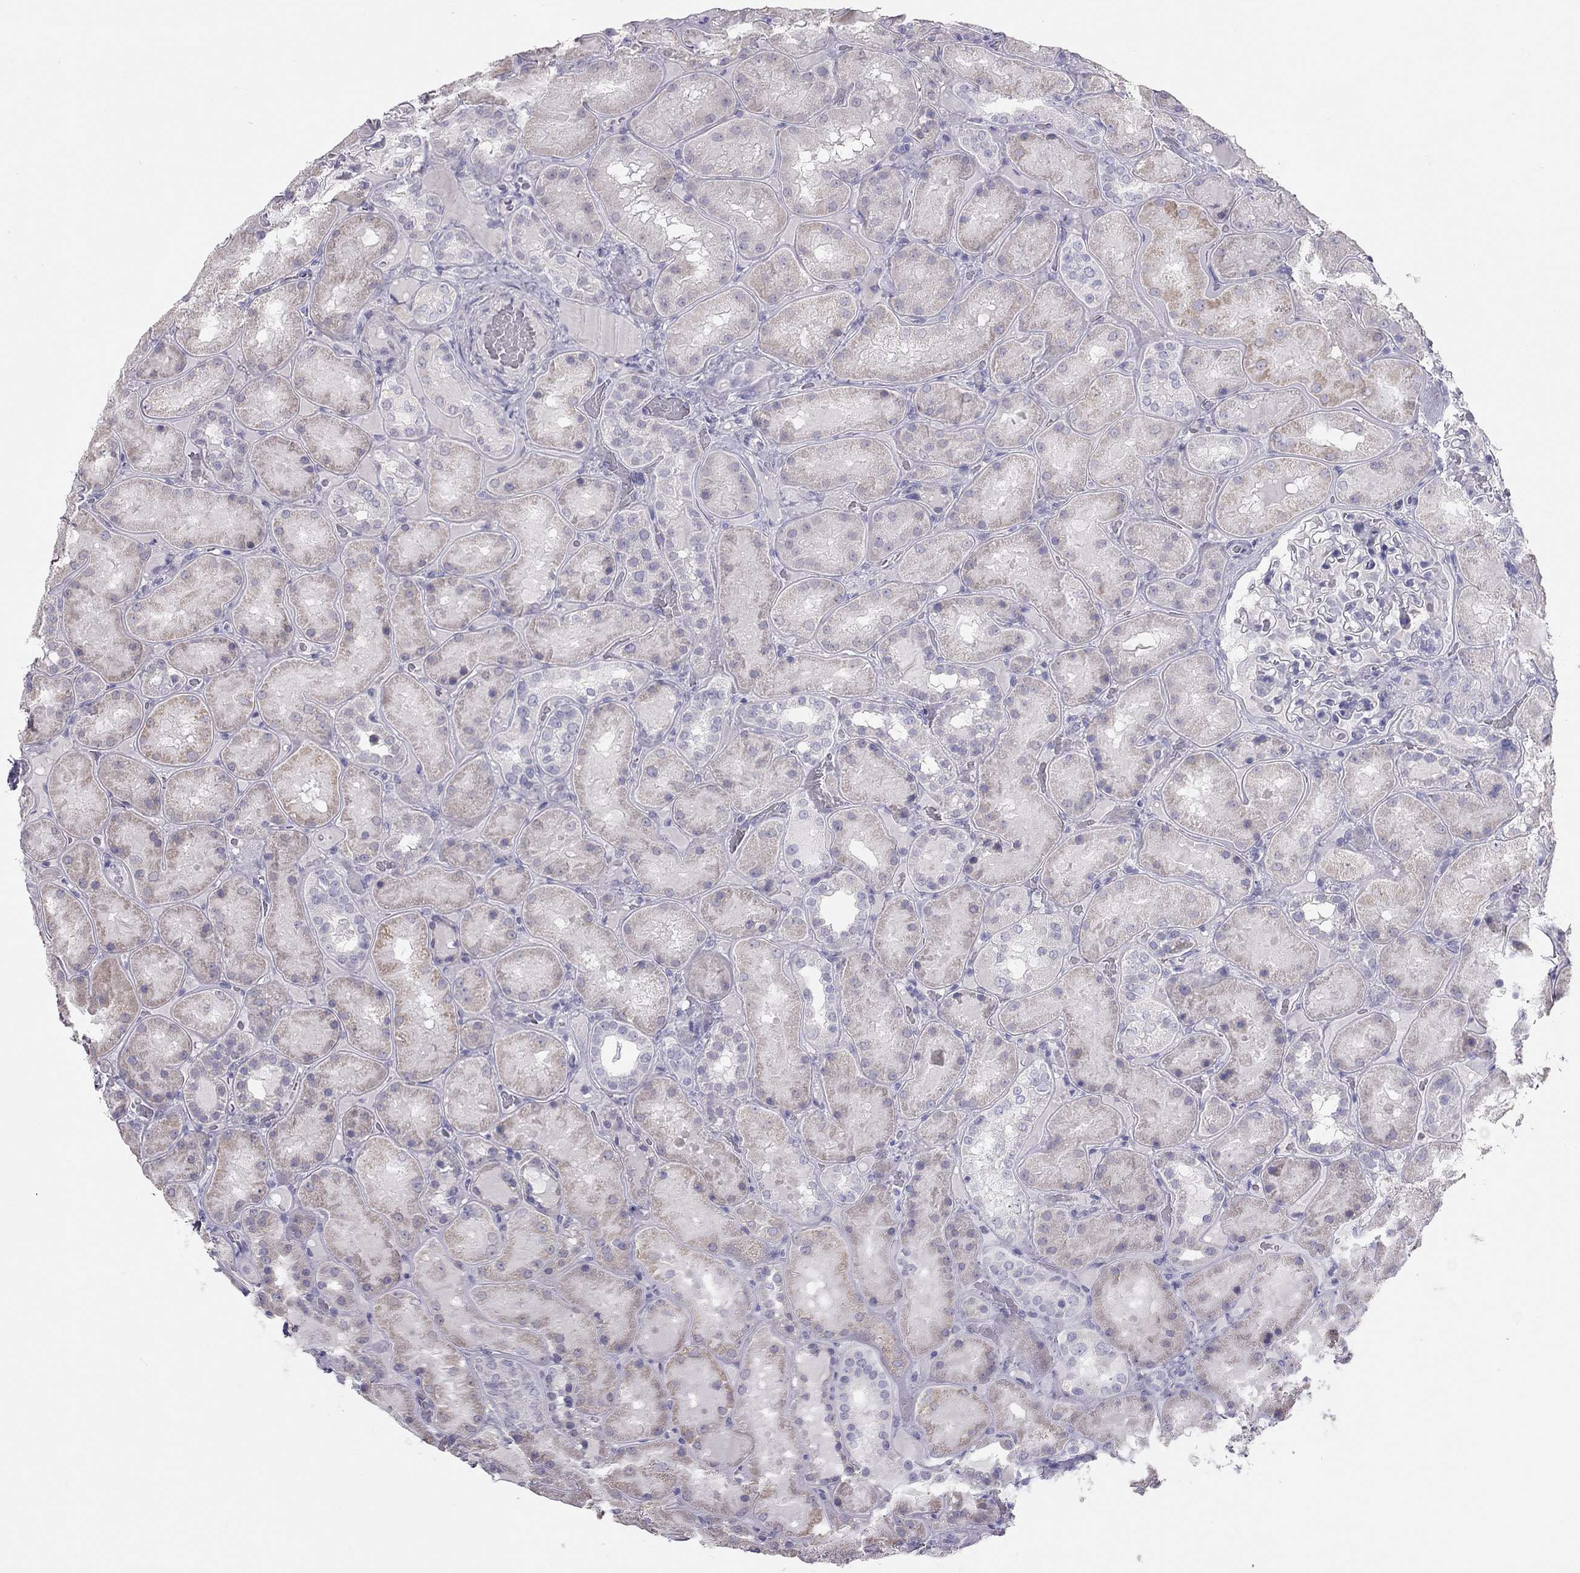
{"staining": {"intensity": "negative", "quantity": "none", "location": "none"}, "tissue": "kidney", "cell_type": "Cells in glomeruli", "image_type": "normal", "snomed": [{"axis": "morphology", "description": "Normal tissue, NOS"}, {"axis": "topography", "description": "Kidney"}], "caption": "DAB immunohistochemical staining of normal kidney reveals no significant positivity in cells in glomeruli. The staining is performed using DAB brown chromogen with nuclei counter-stained in using hematoxylin.", "gene": "SPATA12", "patient": {"sex": "male", "age": 73}}